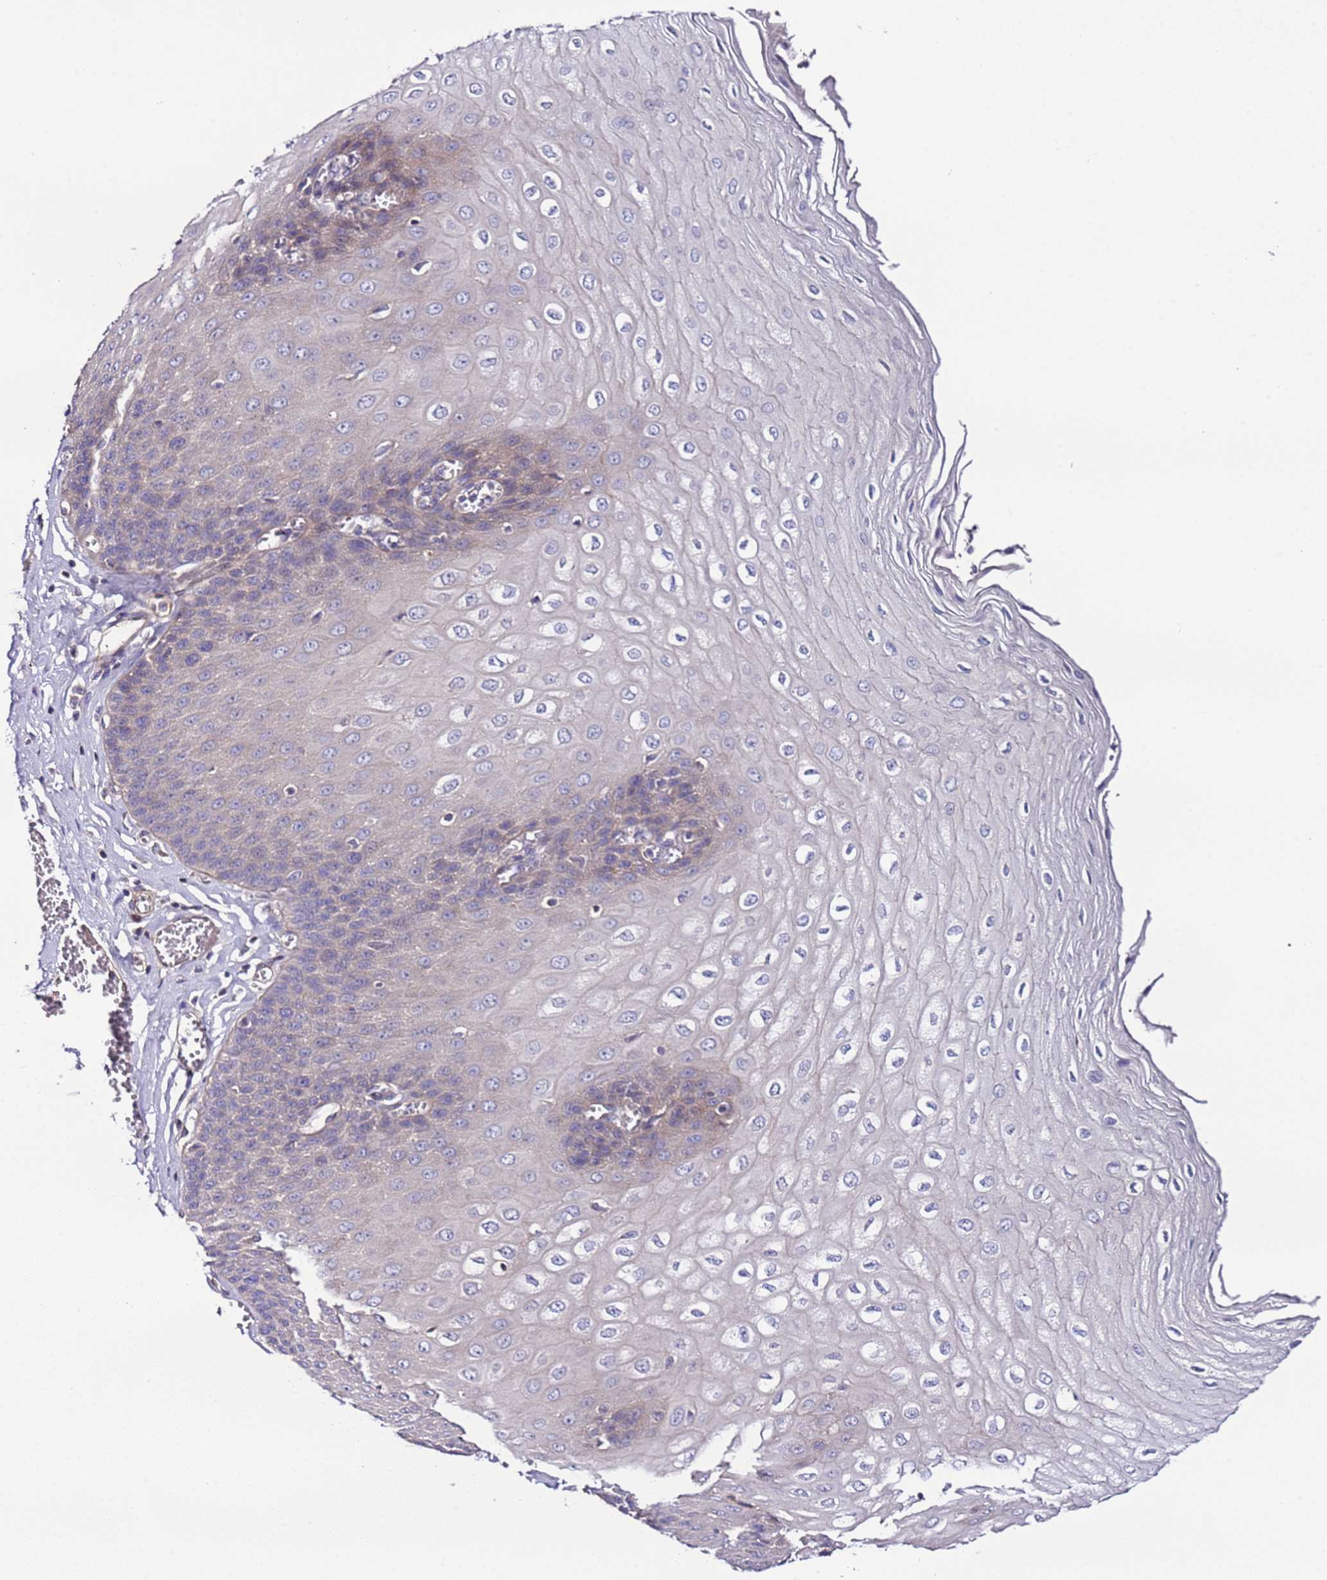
{"staining": {"intensity": "weak", "quantity": "<25%", "location": "cytoplasmic/membranous"}, "tissue": "esophagus", "cell_type": "Squamous epithelial cells", "image_type": "normal", "snomed": [{"axis": "morphology", "description": "Normal tissue, NOS"}, {"axis": "topography", "description": "Esophagus"}], "caption": "Immunohistochemistry (IHC) photomicrograph of benign esophagus: esophagus stained with DAB (3,3'-diaminobenzidine) exhibits no significant protein expression in squamous epithelial cells.", "gene": "SPCS1", "patient": {"sex": "male", "age": 60}}